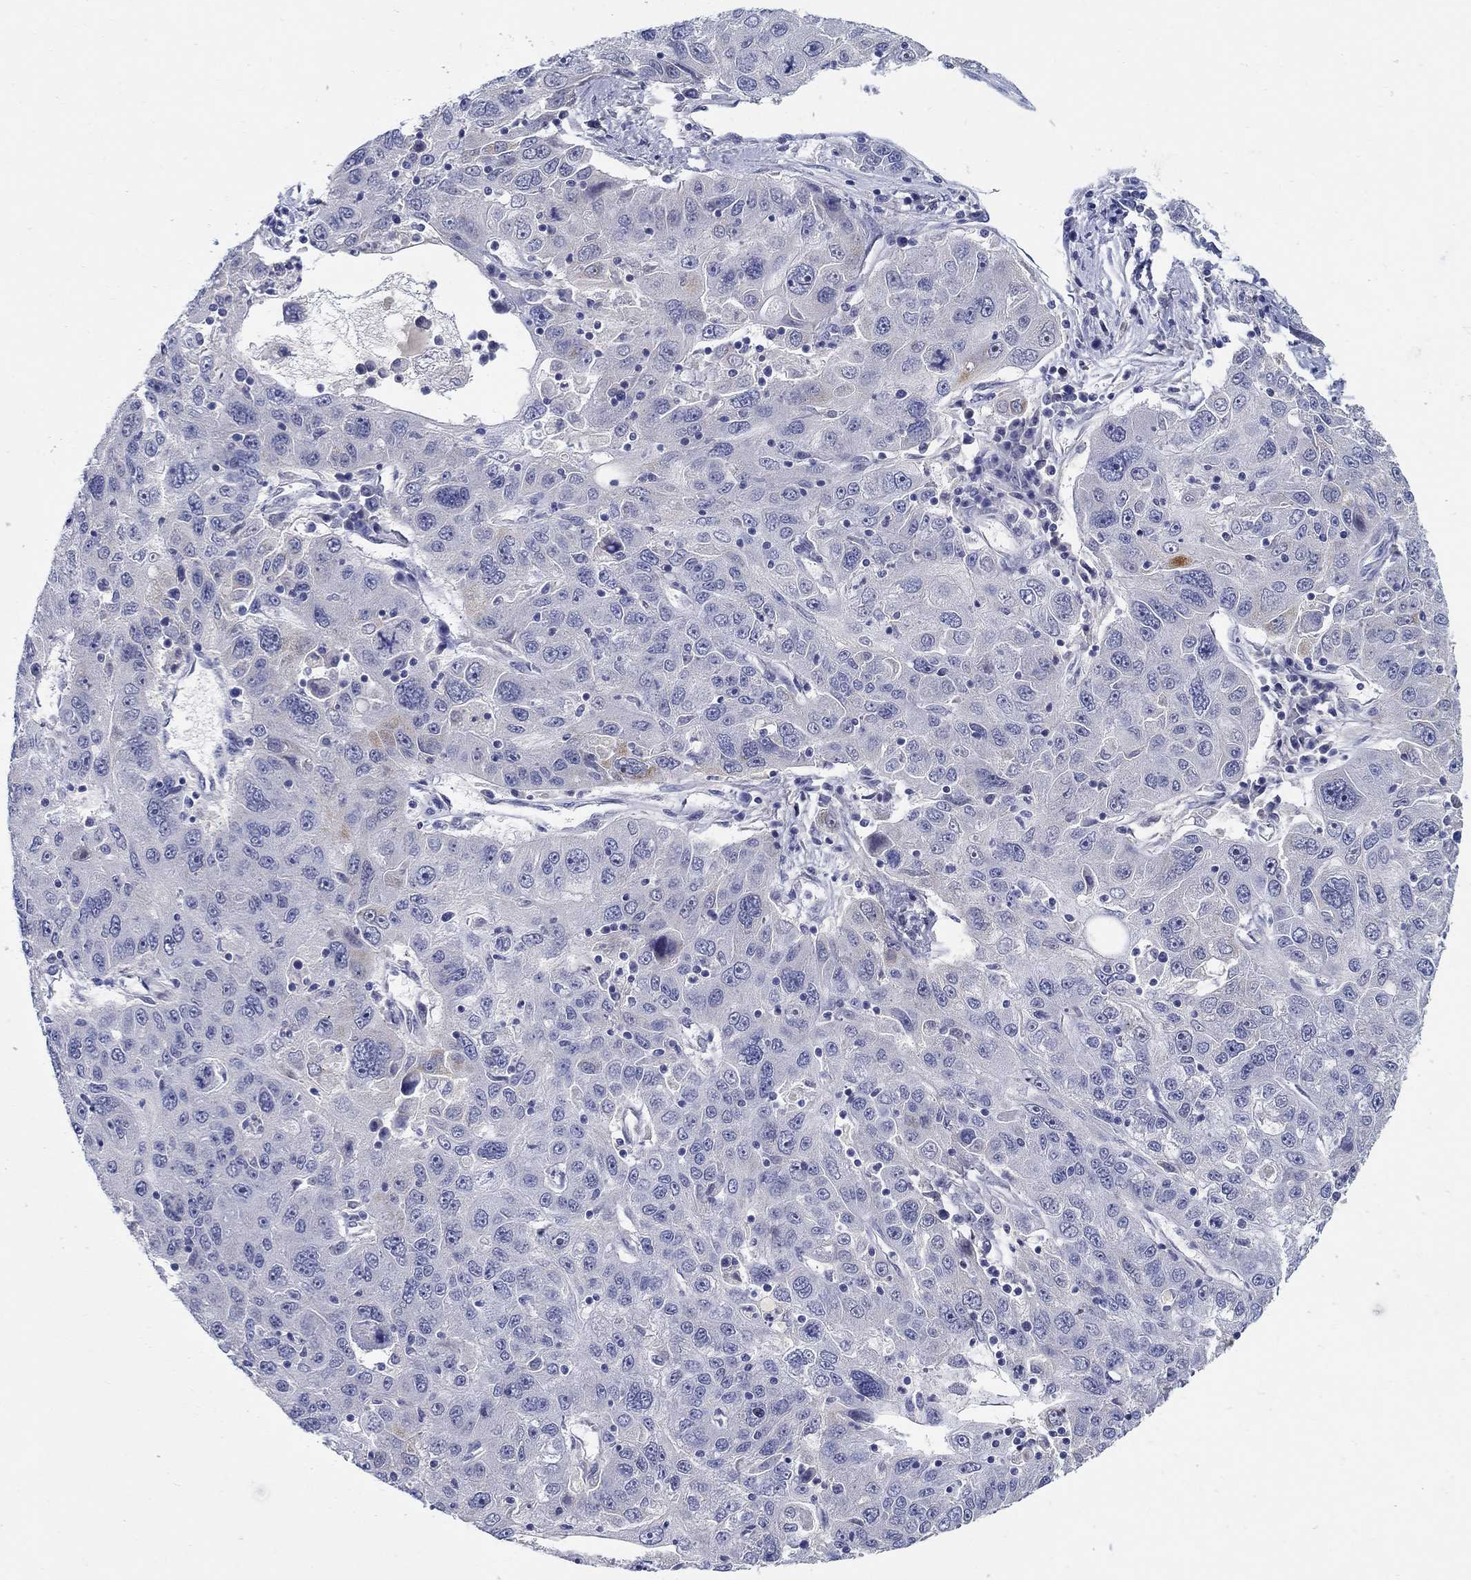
{"staining": {"intensity": "negative", "quantity": "none", "location": "none"}, "tissue": "stomach cancer", "cell_type": "Tumor cells", "image_type": "cancer", "snomed": [{"axis": "morphology", "description": "Adenocarcinoma, NOS"}, {"axis": "topography", "description": "Stomach"}], "caption": "Immunohistochemical staining of stomach adenocarcinoma demonstrates no significant positivity in tumor cells.", "gene": "CRYGD", "patient": {"sex": "male", "age": 56}}